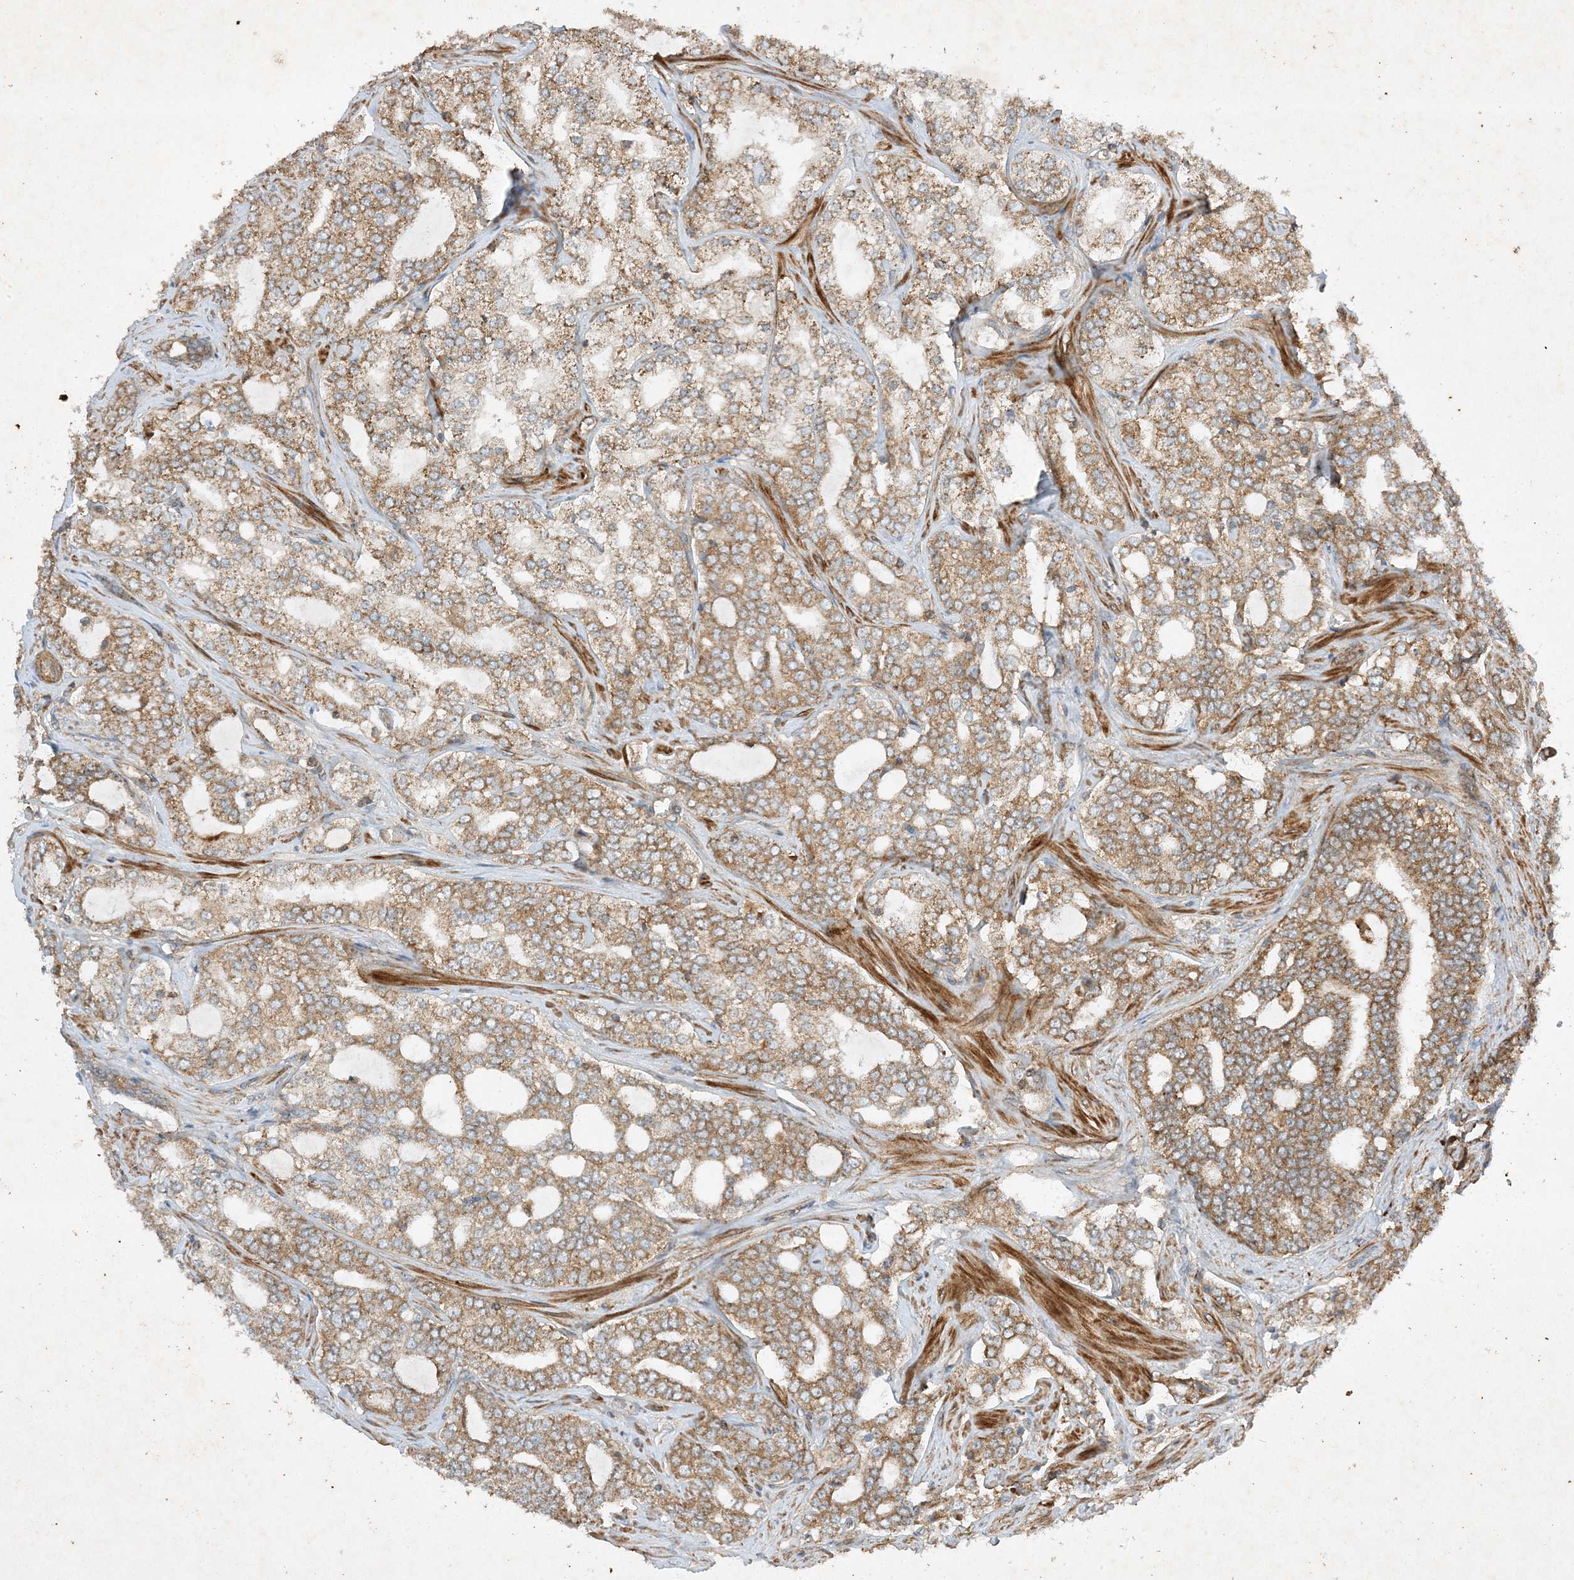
{"staining": {"intensity": "moderate", "quantity": ">75%", "location": "cytoplasmic/membranous"}, "tissue": "prostate cancer", "cell_type": "Tumor cells", "image_type": "cancer", "snomed": [{"axis": "morphology", "description": "Adenocarcinoma, High grade"}, {"axis": "topography", "description": "Prostate"}], "caption": "Protein expression analysis of prostate cancer (high-grade adenocarcinoma) reveals moderate cytoplasmic/membranous staining in about >75% of tumor cells.", "gene": "XRN1", "patient": {"sex": "male", "age": 64}}